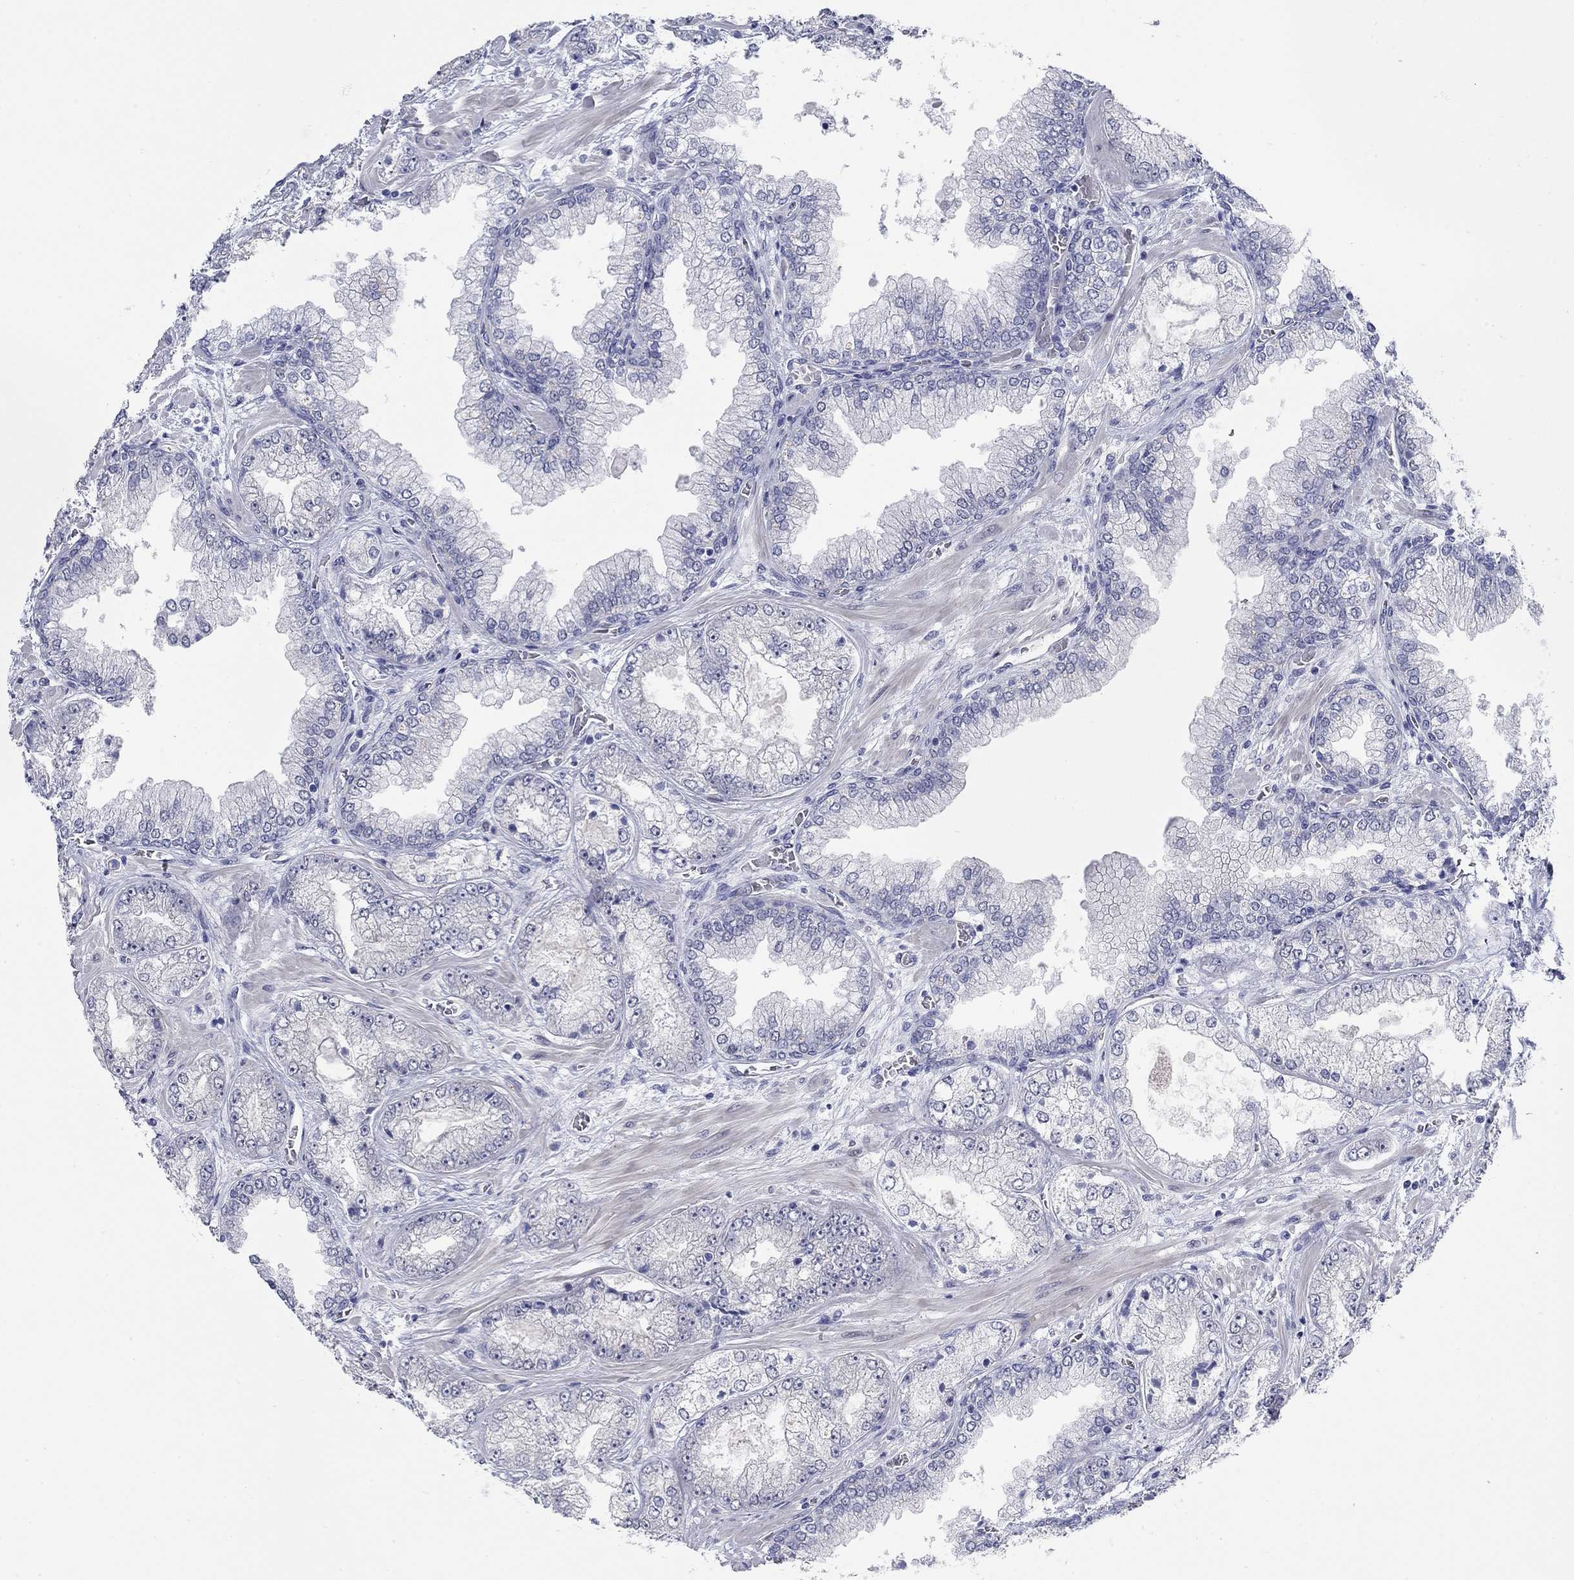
{"staining": {"intensity": "negative", "quantity": "none", "location": "none"}, "tissue": "prostate cancer", "cell_type": "Tumor cells", "image_type": "cancer", "snomed": [{"axis": "morphology", "description": "Adenocarcinoma, Low grade"}, {"axis": "topography", "description": "Prostate"}], "caption": "DAB (3,3'-diaminobenzidine) immunohistochemical staining of prostate low-grade adenocarcinoma displays no significant positivity in tumor cells.", "gene": "WASF3", "patient": {"sex": "male", "age": 57}}